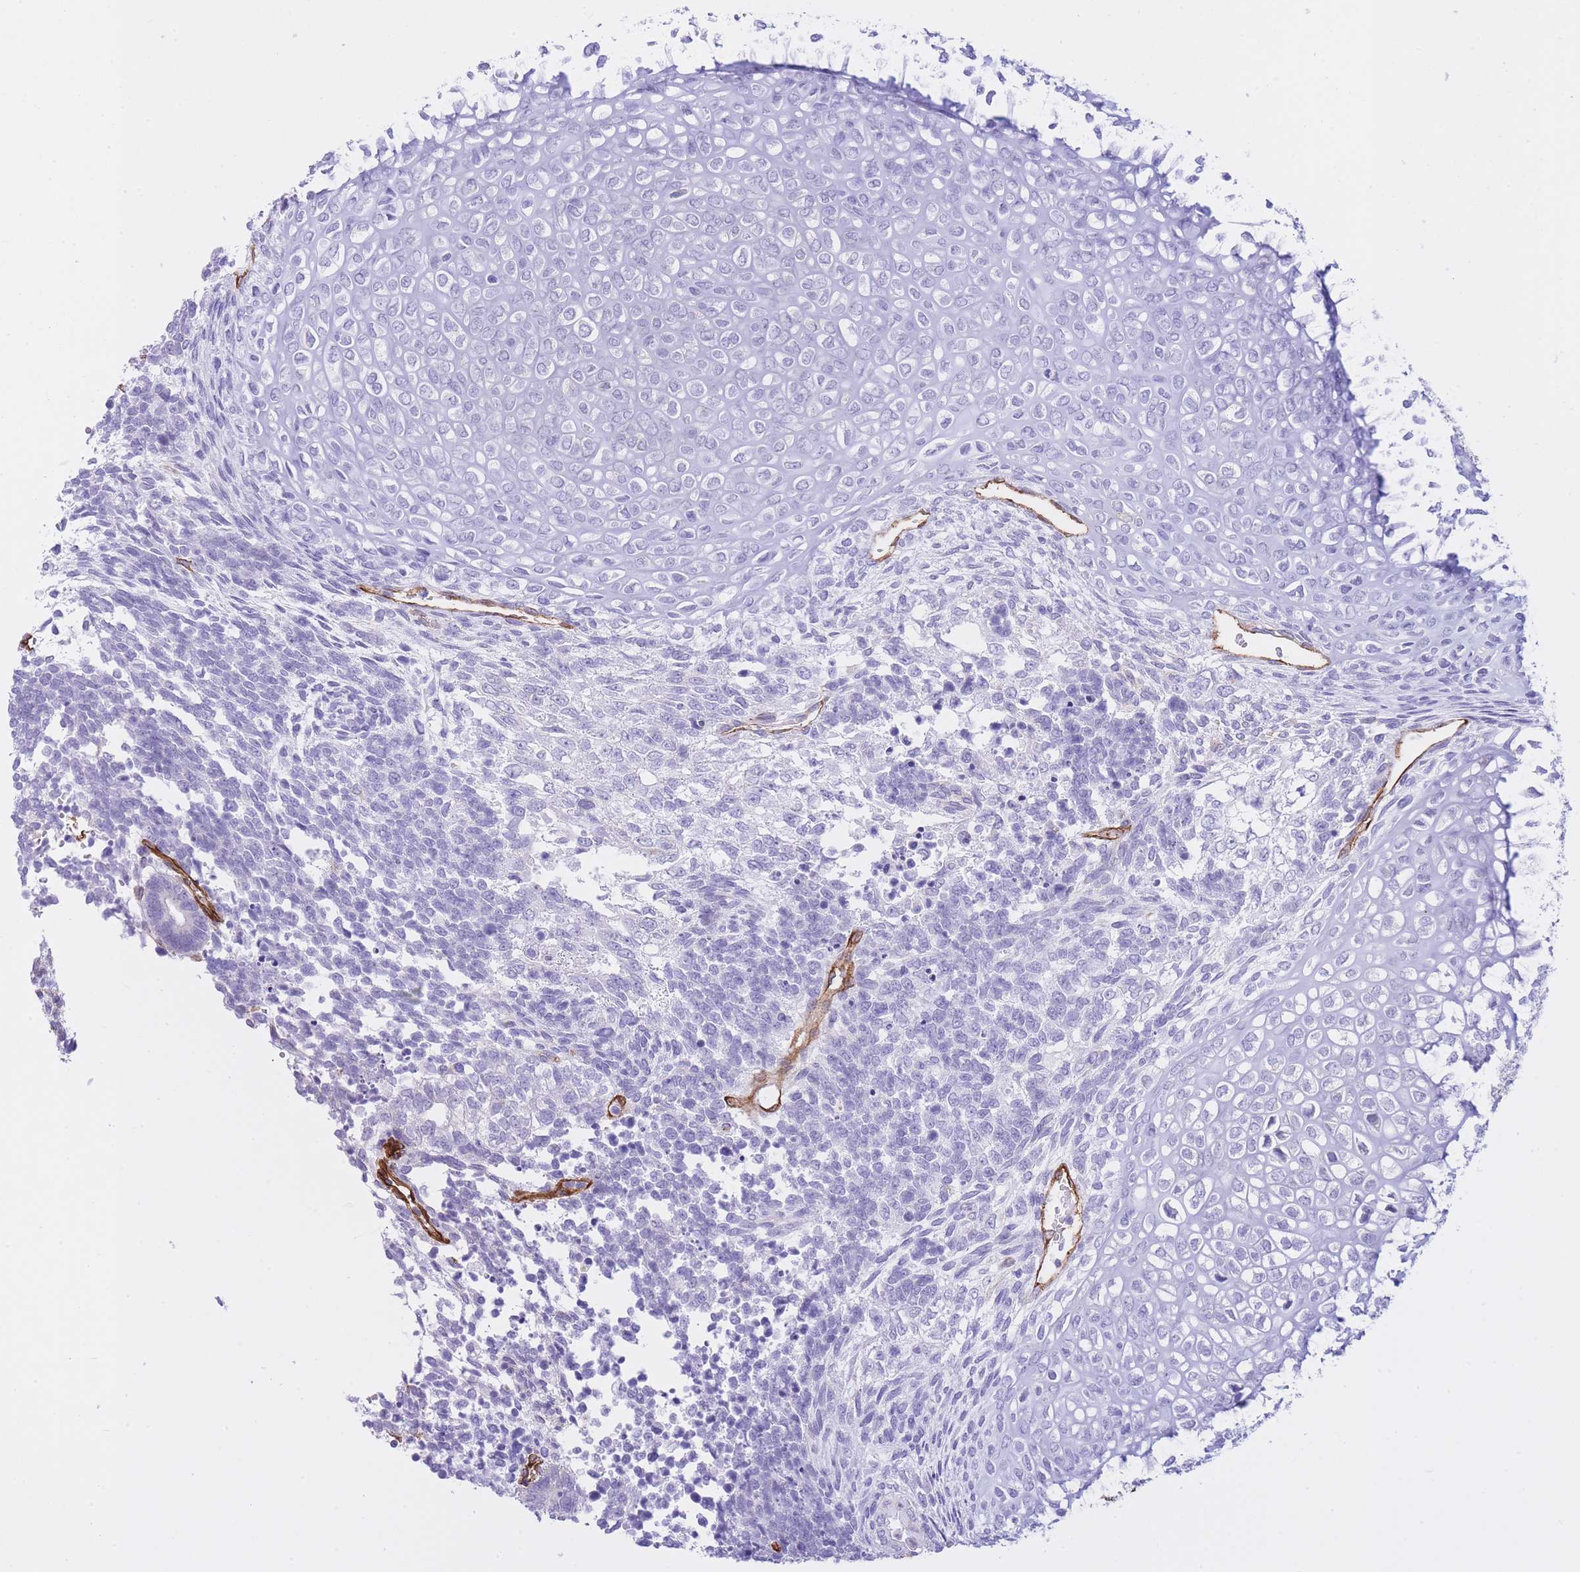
{"staining": {"intensity": "negative", "quantity": "none", "location": "none"}, "tissue": "testis cancer", "cell_type": "Tumor cells", "image_type": "cancer", "snomed": [{"axis": "morphology", "description": "Carcinoma, Embryonal, NOS"}, {"axis": "topography", "description": "Testis"}], "caption": "Immunohistochemistry image of human testis cancer stained for a protein (brown), which displays no positivity in tumor cells. (Brightfield microscopy of DAB (3,3'-diaminobenzidine) IHC at high magnification).", "gene": "CAVIN1", "patient": {"sex": "male", "age": 23}}